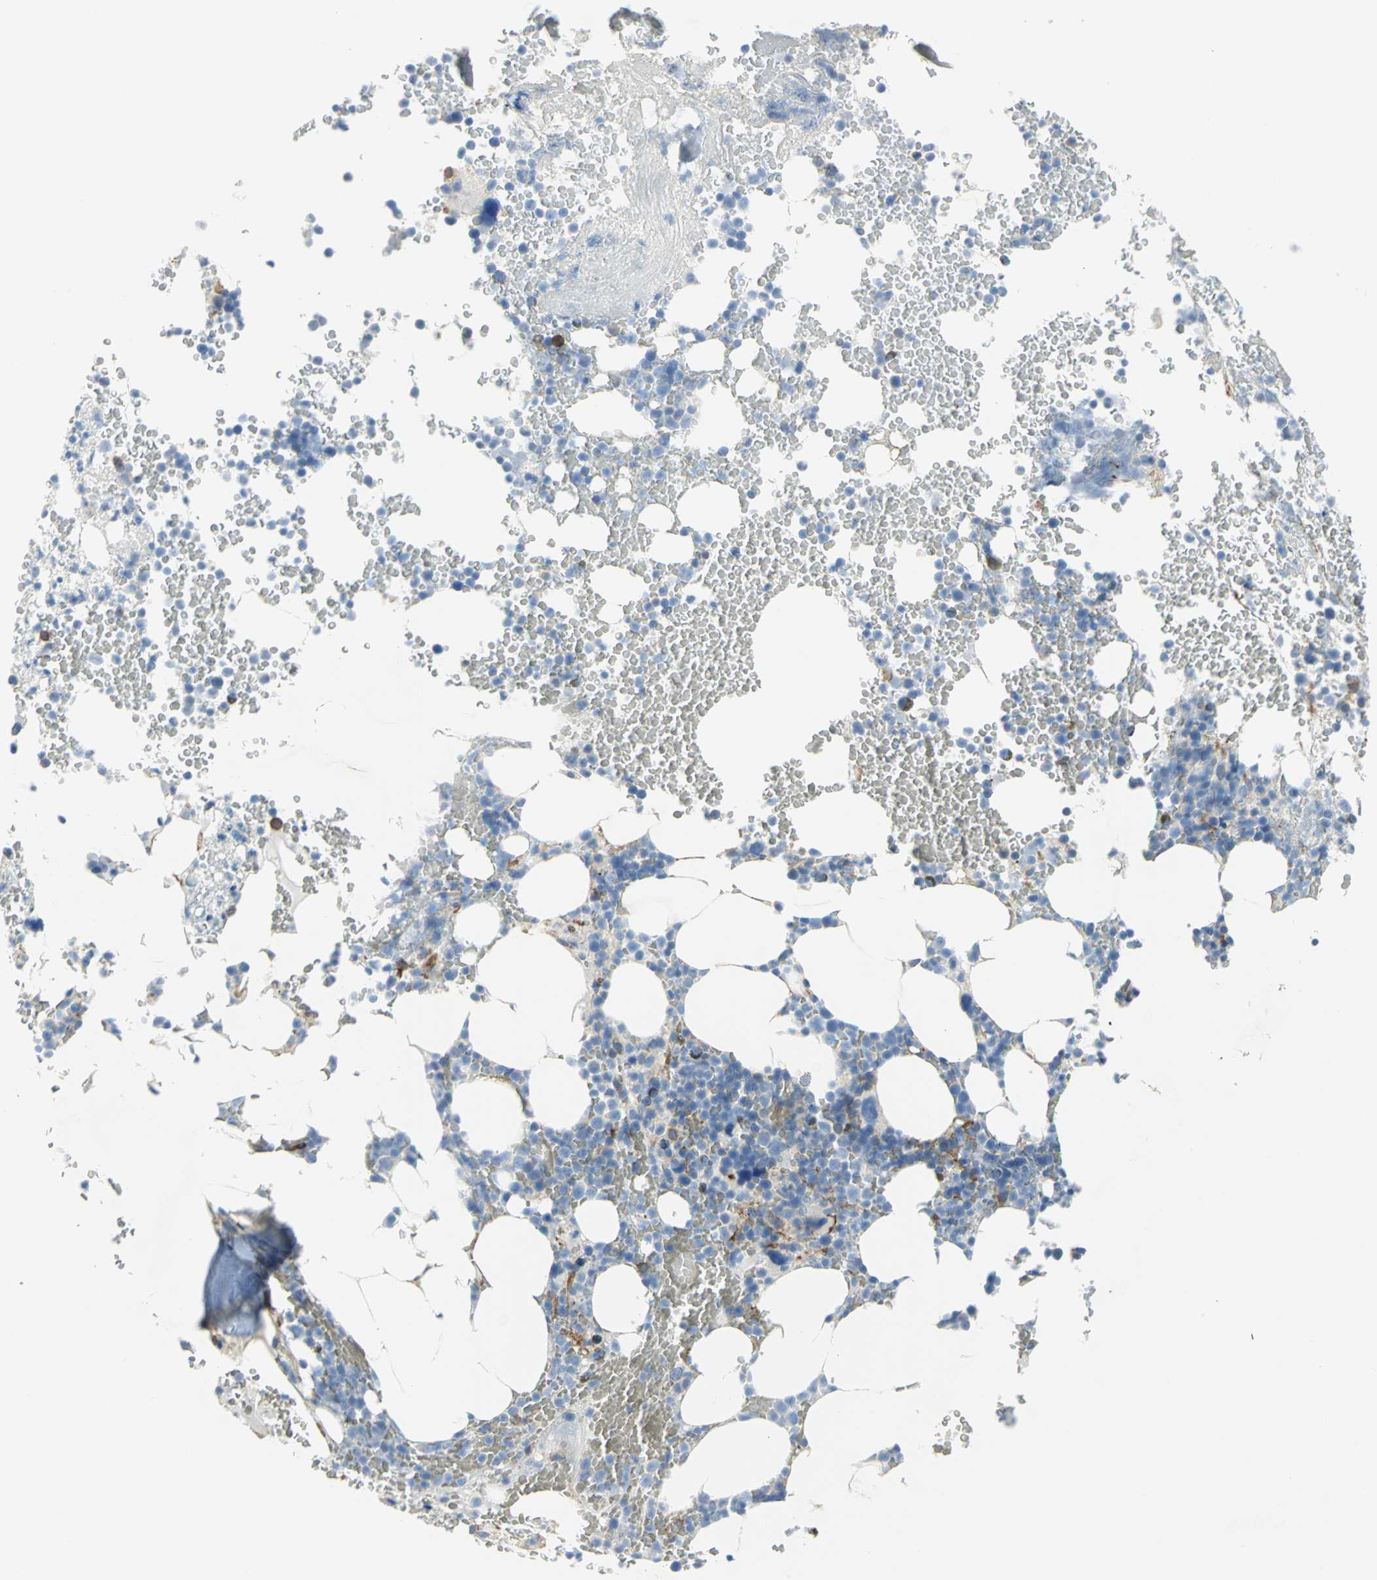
{"staining": {"intensity": "moderate", "quantity": "<25%", "location": "cytoplasmic/membranous"}, "tissue": "bone marrow", "cell_type": "Hematopoietic cells", "image_type": "normal", "snomed": [{"axis": "morphology", "description": "Normal tissue, NOS"}, {"axis": "topography", "description": "Bone marrow"}], "caption": "Immunohistochemistry (DAB) staining of normal human bone marrow reveals moderate cytoplasmic/membranous protein staining in about <25% of hematopoietic cells.", "gene": "FLNB", "patient": {"sex": "female", "age": 66}}